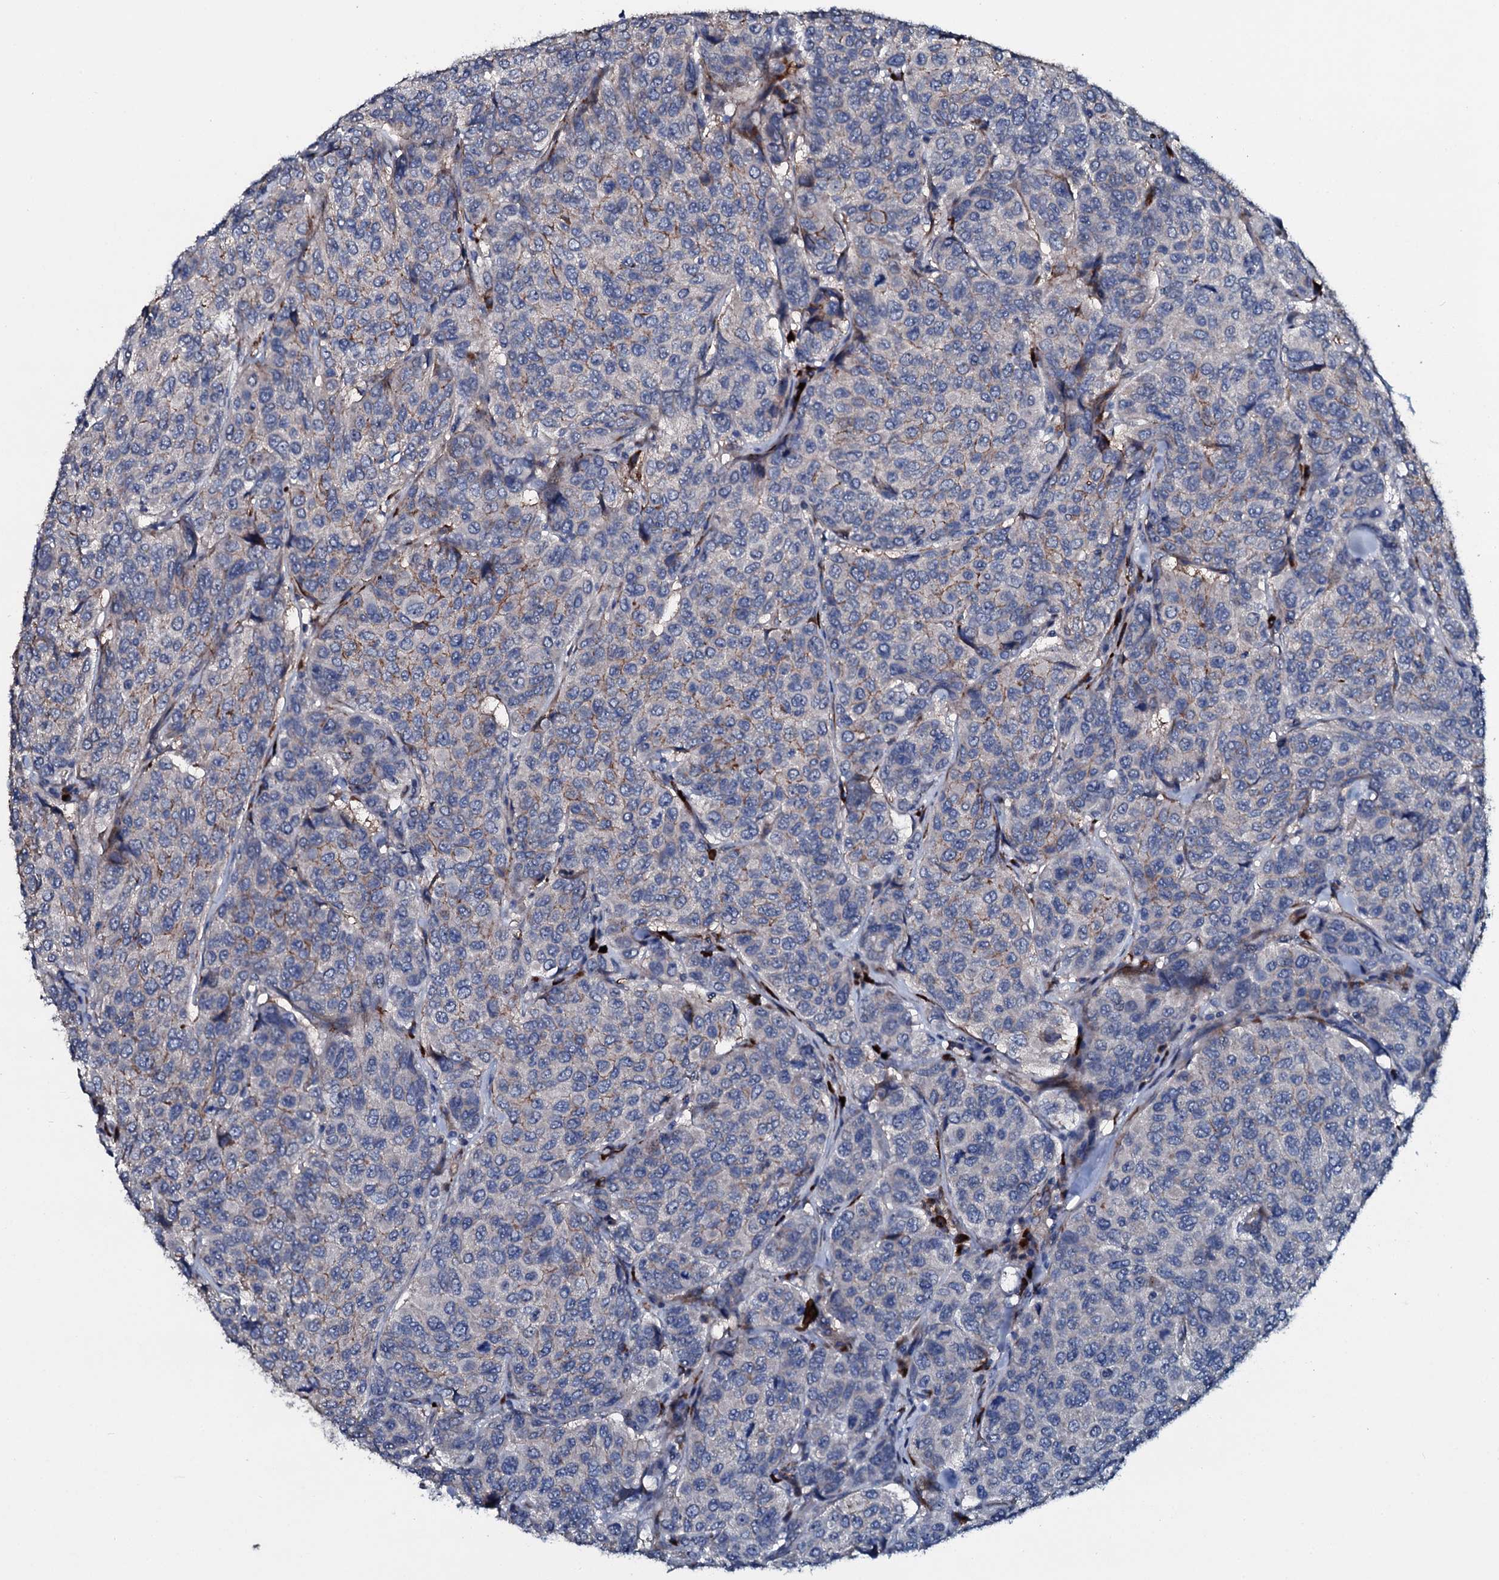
{"staining": {"intensity": "negative", "quantity": "none", "location": "none"}, "tissue": "breast cancer", "cell_type": "Tumor cells", "image_type": "cancer", "snomed": [{"axis": "morphology", "description": "Duct carcinoma"}, {"axis": "topography", "description": "Breast"}], "caption": "This is an immunohistochemistry histopathology image of invasive ductal carcinoma (breast). There is no positivity in tumor cells.", "gene": "IL12B", "patient": {"sex": "female", "age": 55}}